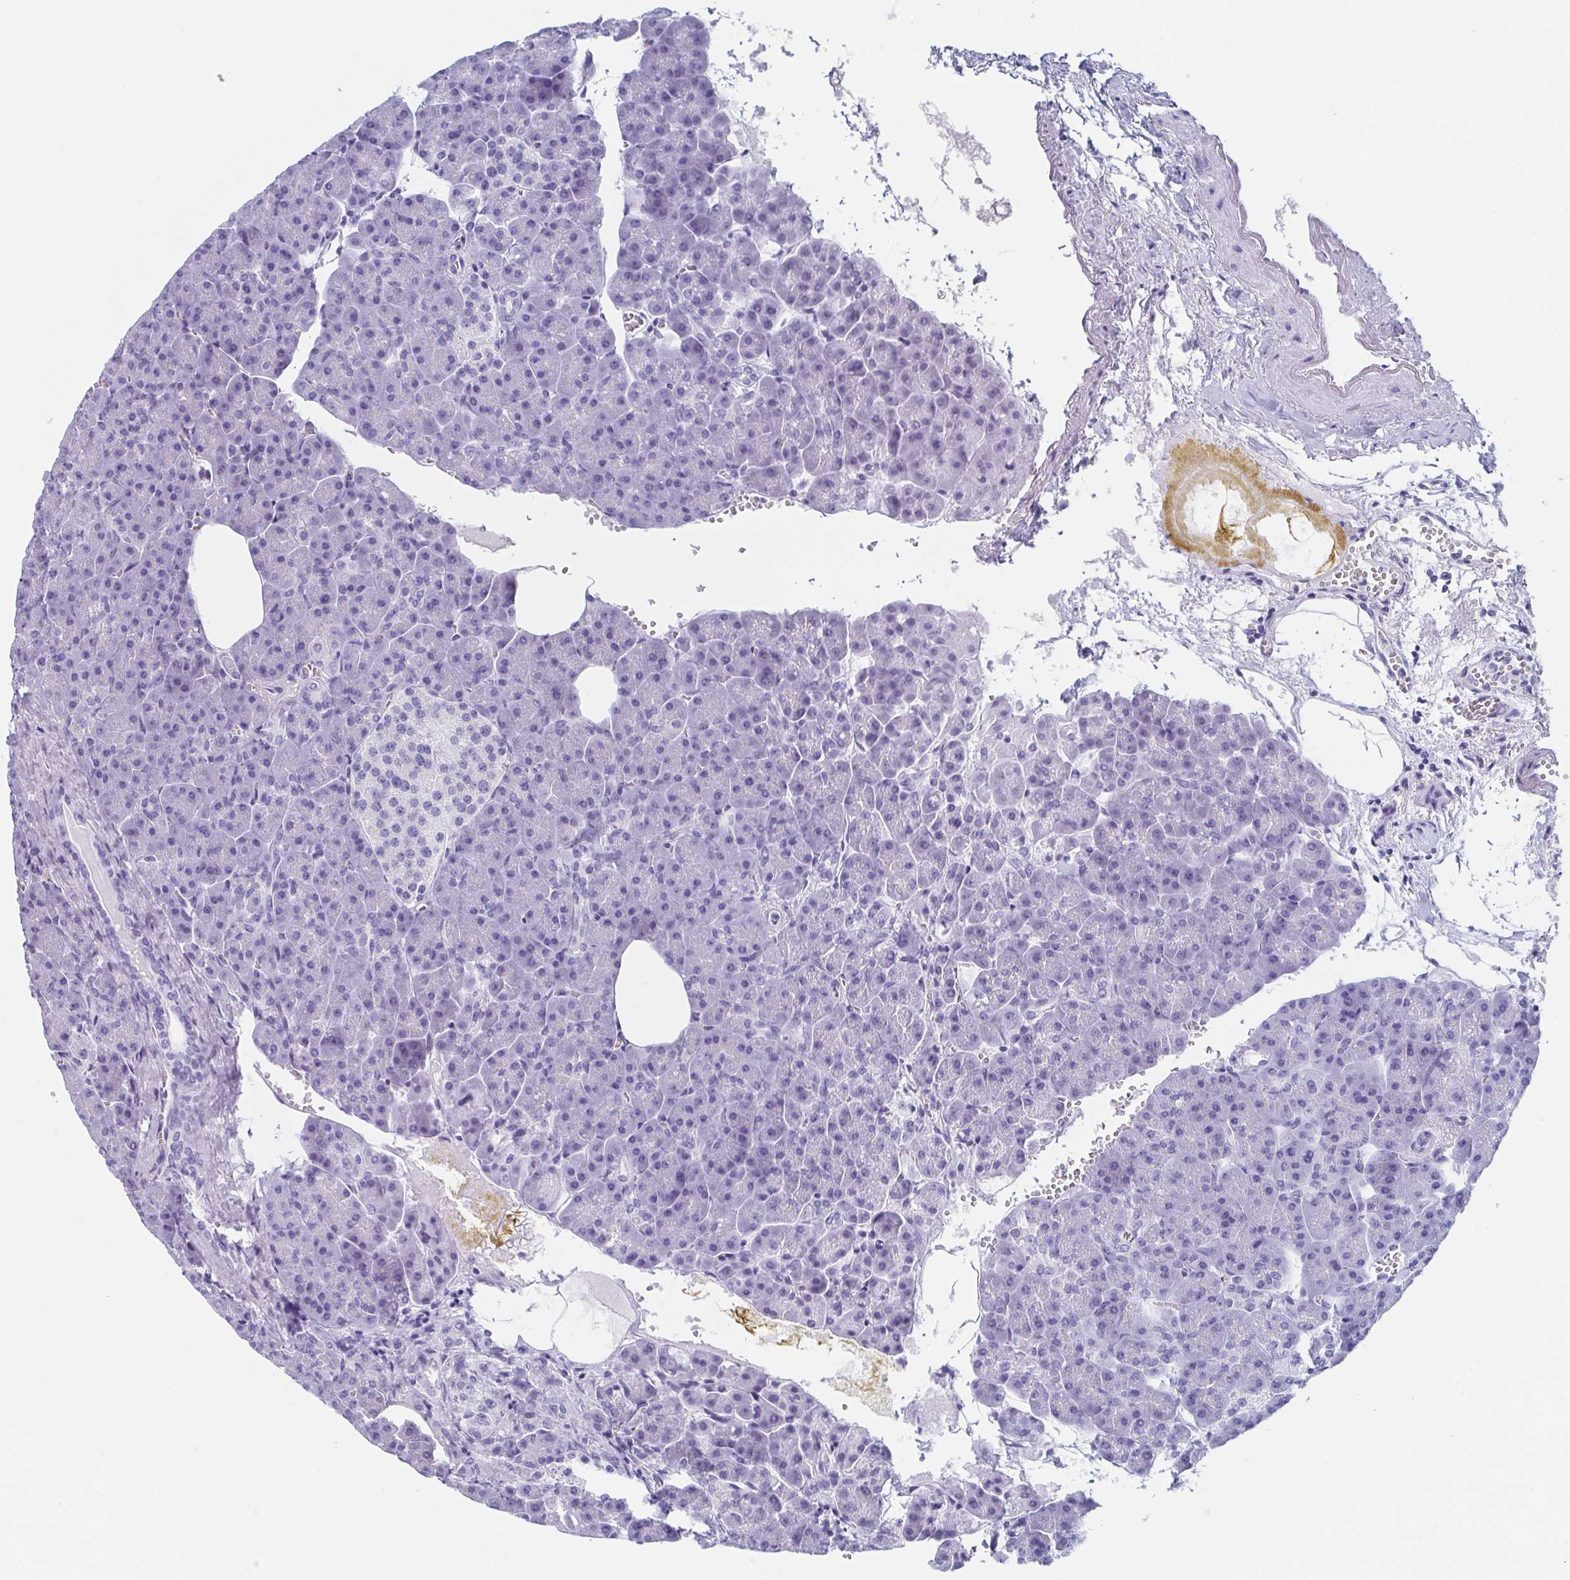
{"staining": {"intensity": "negative", "quantity": "none", "location": "none"}, "tissue": "pancreas", "cell_type": "Exocrine glandular cells", "image_type": "normal", "snomed": [{"axis": "morphology", "description": "Normal tissue, NOS"}, {"axis": "topography", "description": "Pancreas"}], "caption": "High magnification brightfield microscopy of benign pancreas stained with DAB (3,3'-diaminobenzidine) (brown) and counterstained with hematoxylin (blue): exocrine glandular cells show no significant expression. The staining is performed using DAB (3,3'-diaminobenzidine) brown chromogen with nuclei counter-stained in using hematoxylin.", "gene": "LYRM2", "patient": {"sex": "female", "age": 74}}